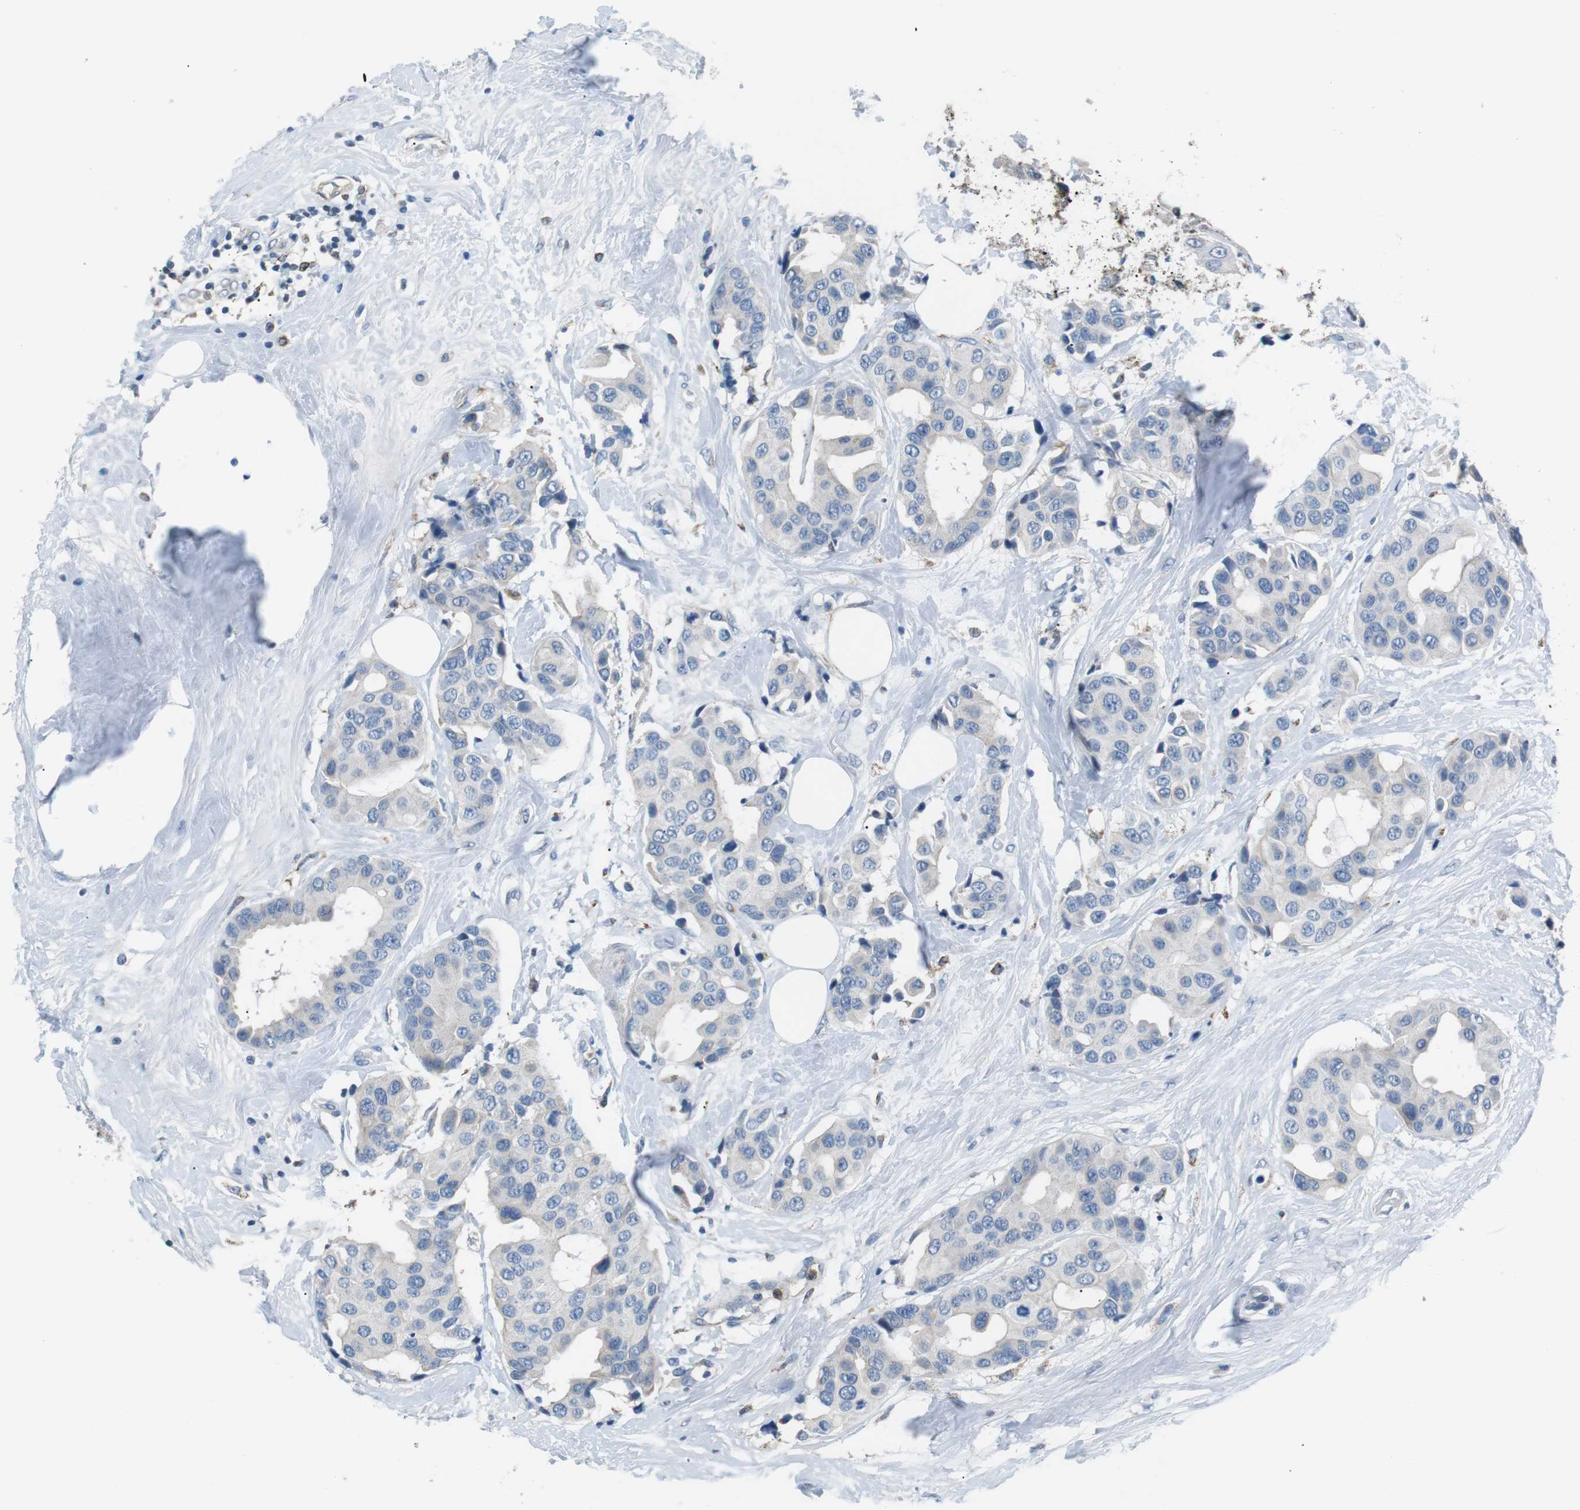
{"staining": {"intensity": "negative", "quantity": "none", "location": "none"}, "tissue": "breast cancer", "cell_type": "Tumor cells", "image_type": "cancer", "snomed": [{"axis": "morphology", "description": "Normal tissue, NOS"}, {"axis": "morphology", "description": "Duct carcinoma"}, {"axis": "topography", "description": "Breast"}], "caption": "Immunohistochemistry (IHC) image of neoplastic tissue: human breast infiltrating ductal carcinoma stained with DAB (3,3'-diaminobenzidine) displays no significant protein expression in tumor cells. (DAB (3,3'-diaminobenzidine) immunohistochemistry, high magnification).", "gene": "CD300E", "patient": {"sex": "female", "age": 39}}